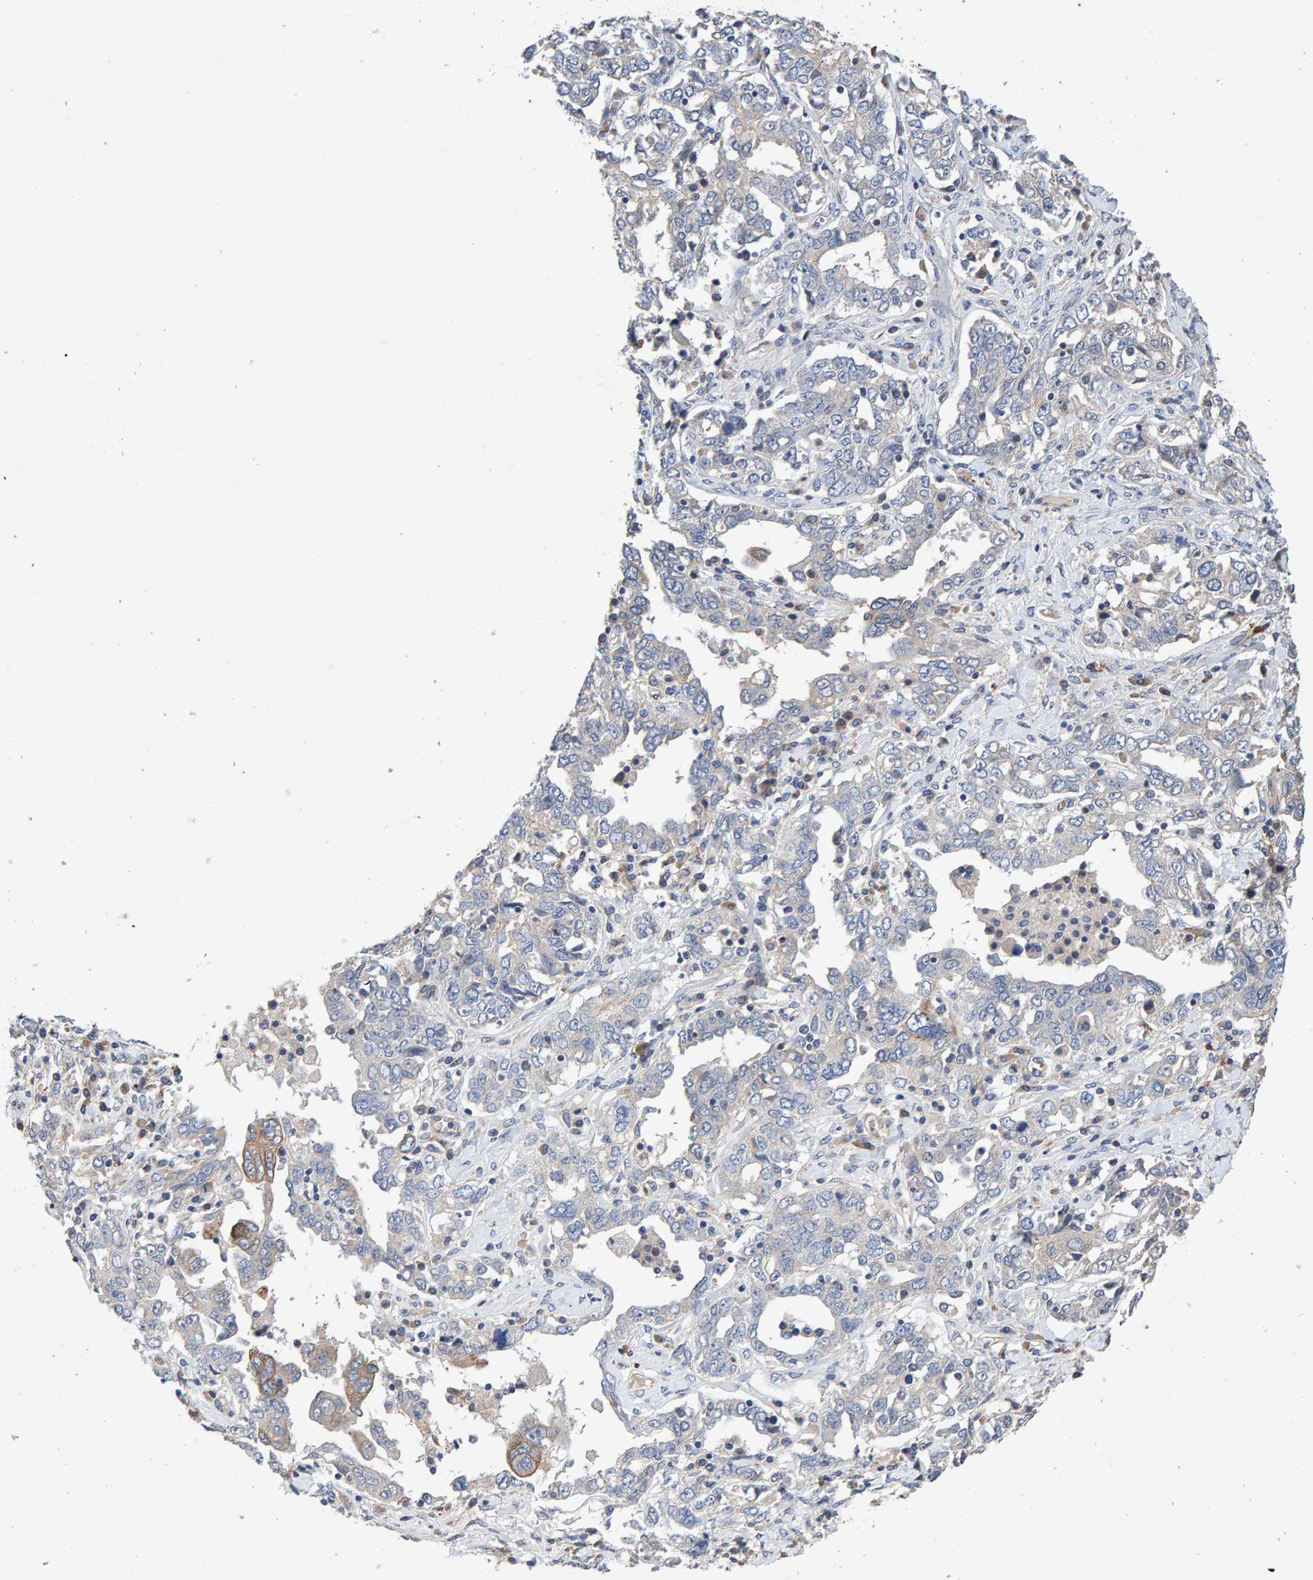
{"staining": {"intensity": "moderate", "quantity": "<25%", "location": "cytoplasmic/membranous"}, "tissue": "ovarian cancer", "cell_type": "Tumor cells", "image_type": "cancer", "snomed": [{"axis": "morphology", "description": "Cystadenocarcinoma, mucinous, NOS"}, {"axis": "topography", "description": "Ovary"}], "caption": "Immunohistochemical staining of ovarian mucinous cystadenocarcinoma displays low levels of moderate cytoplasmic/membranous protein staining in about <25% of tumor cells.", "gene": "EFR3A", "patient": {"sex": "female", "age": 73}}